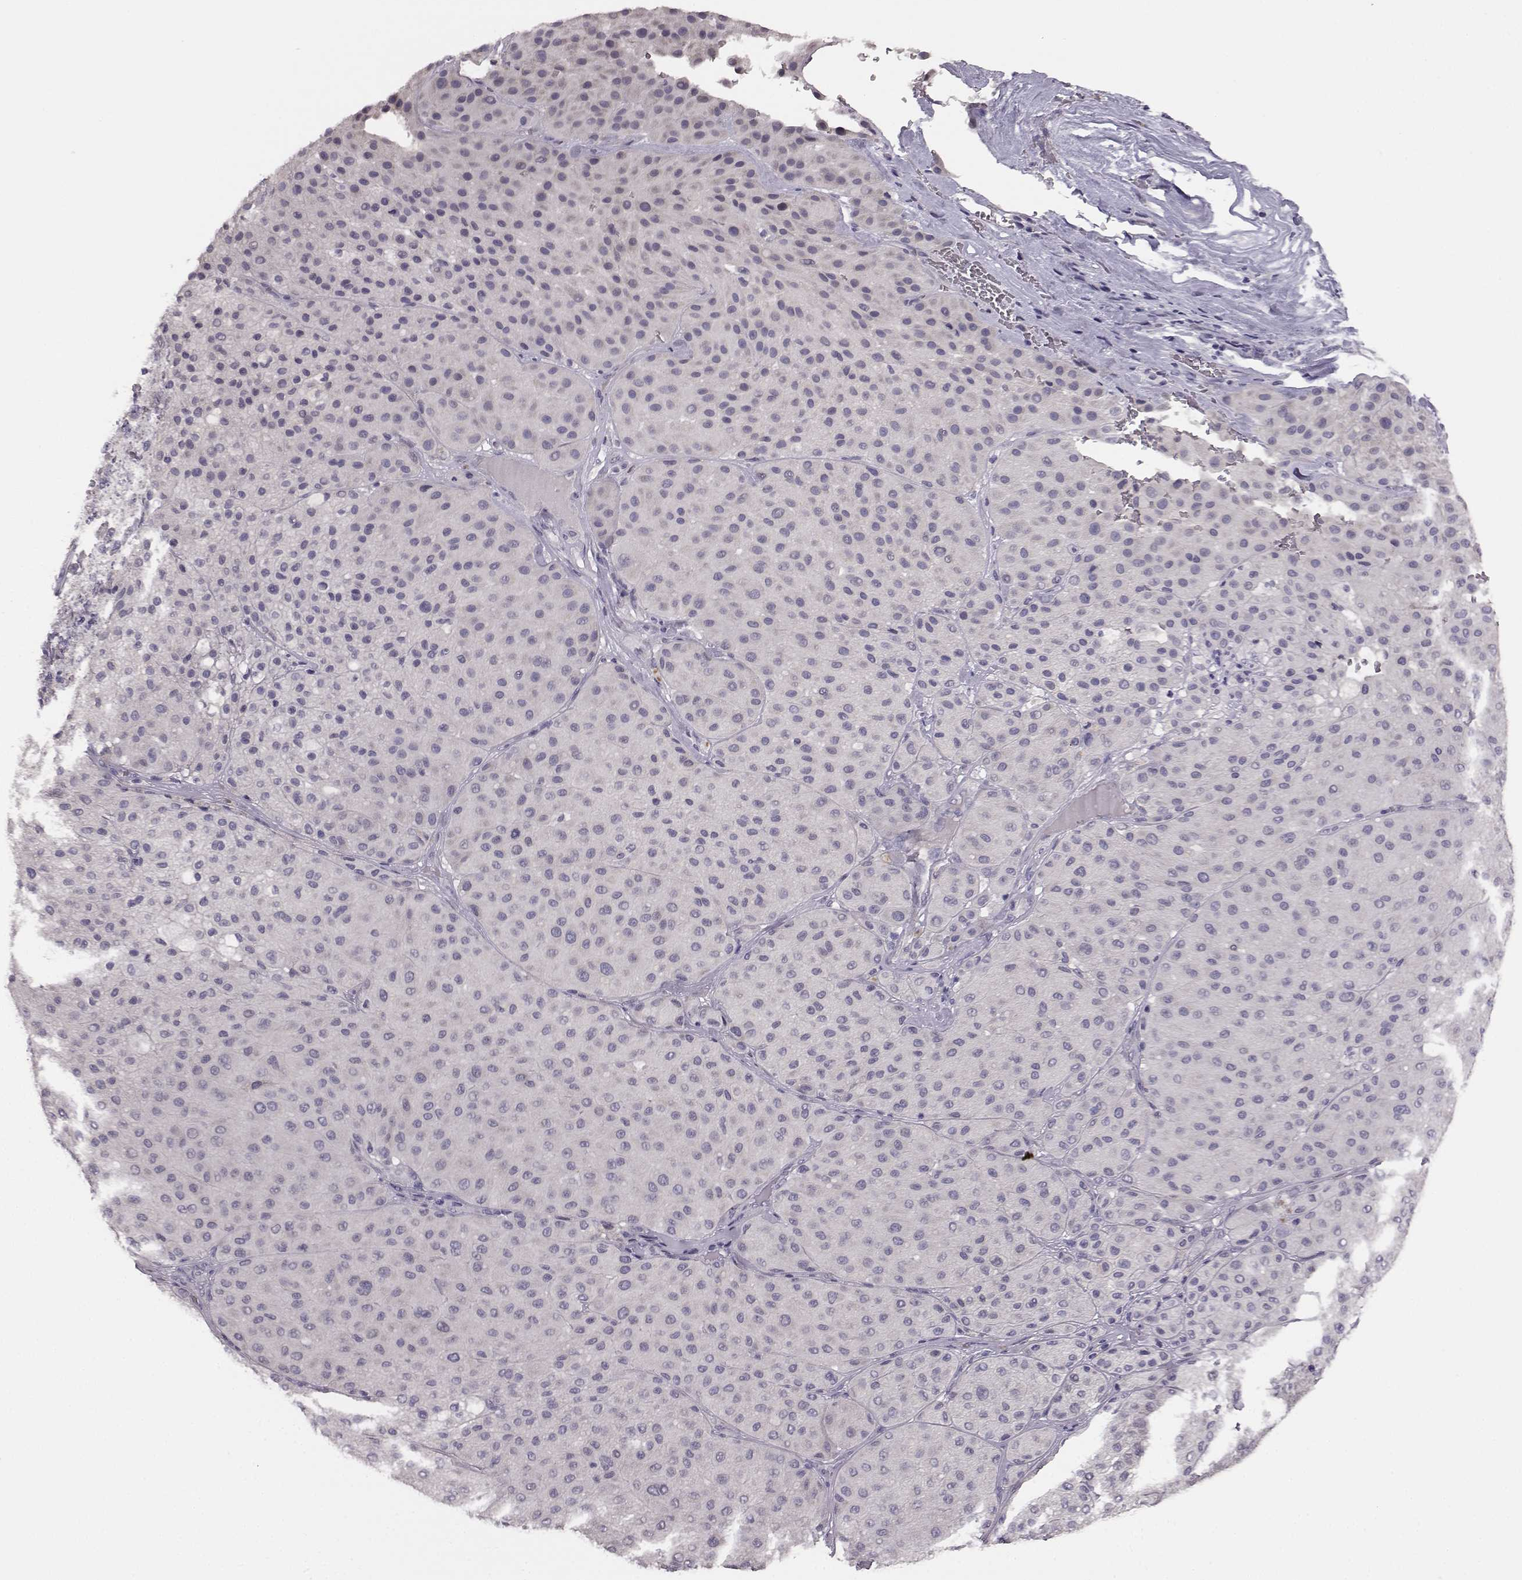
{"staining": {"intensity": "negative", "quantity": "none", "location": "none"}, "tissue": "melanoma", "cell_type": "Tumor cells", "image_type": "cancer", "snomed": [{"axis": "morphology", "description": "Malignant melanoma, Metastatic site"}, {"axis": "topography", "description": "Smooth muscle"}], "caption": "Immunohistochemical staining of malignant melanoma (metastatic site) reveals no significant positivity in tumor cells.", "gene": "BFSP2", "patient": {"sex": "male", "age": 41}}